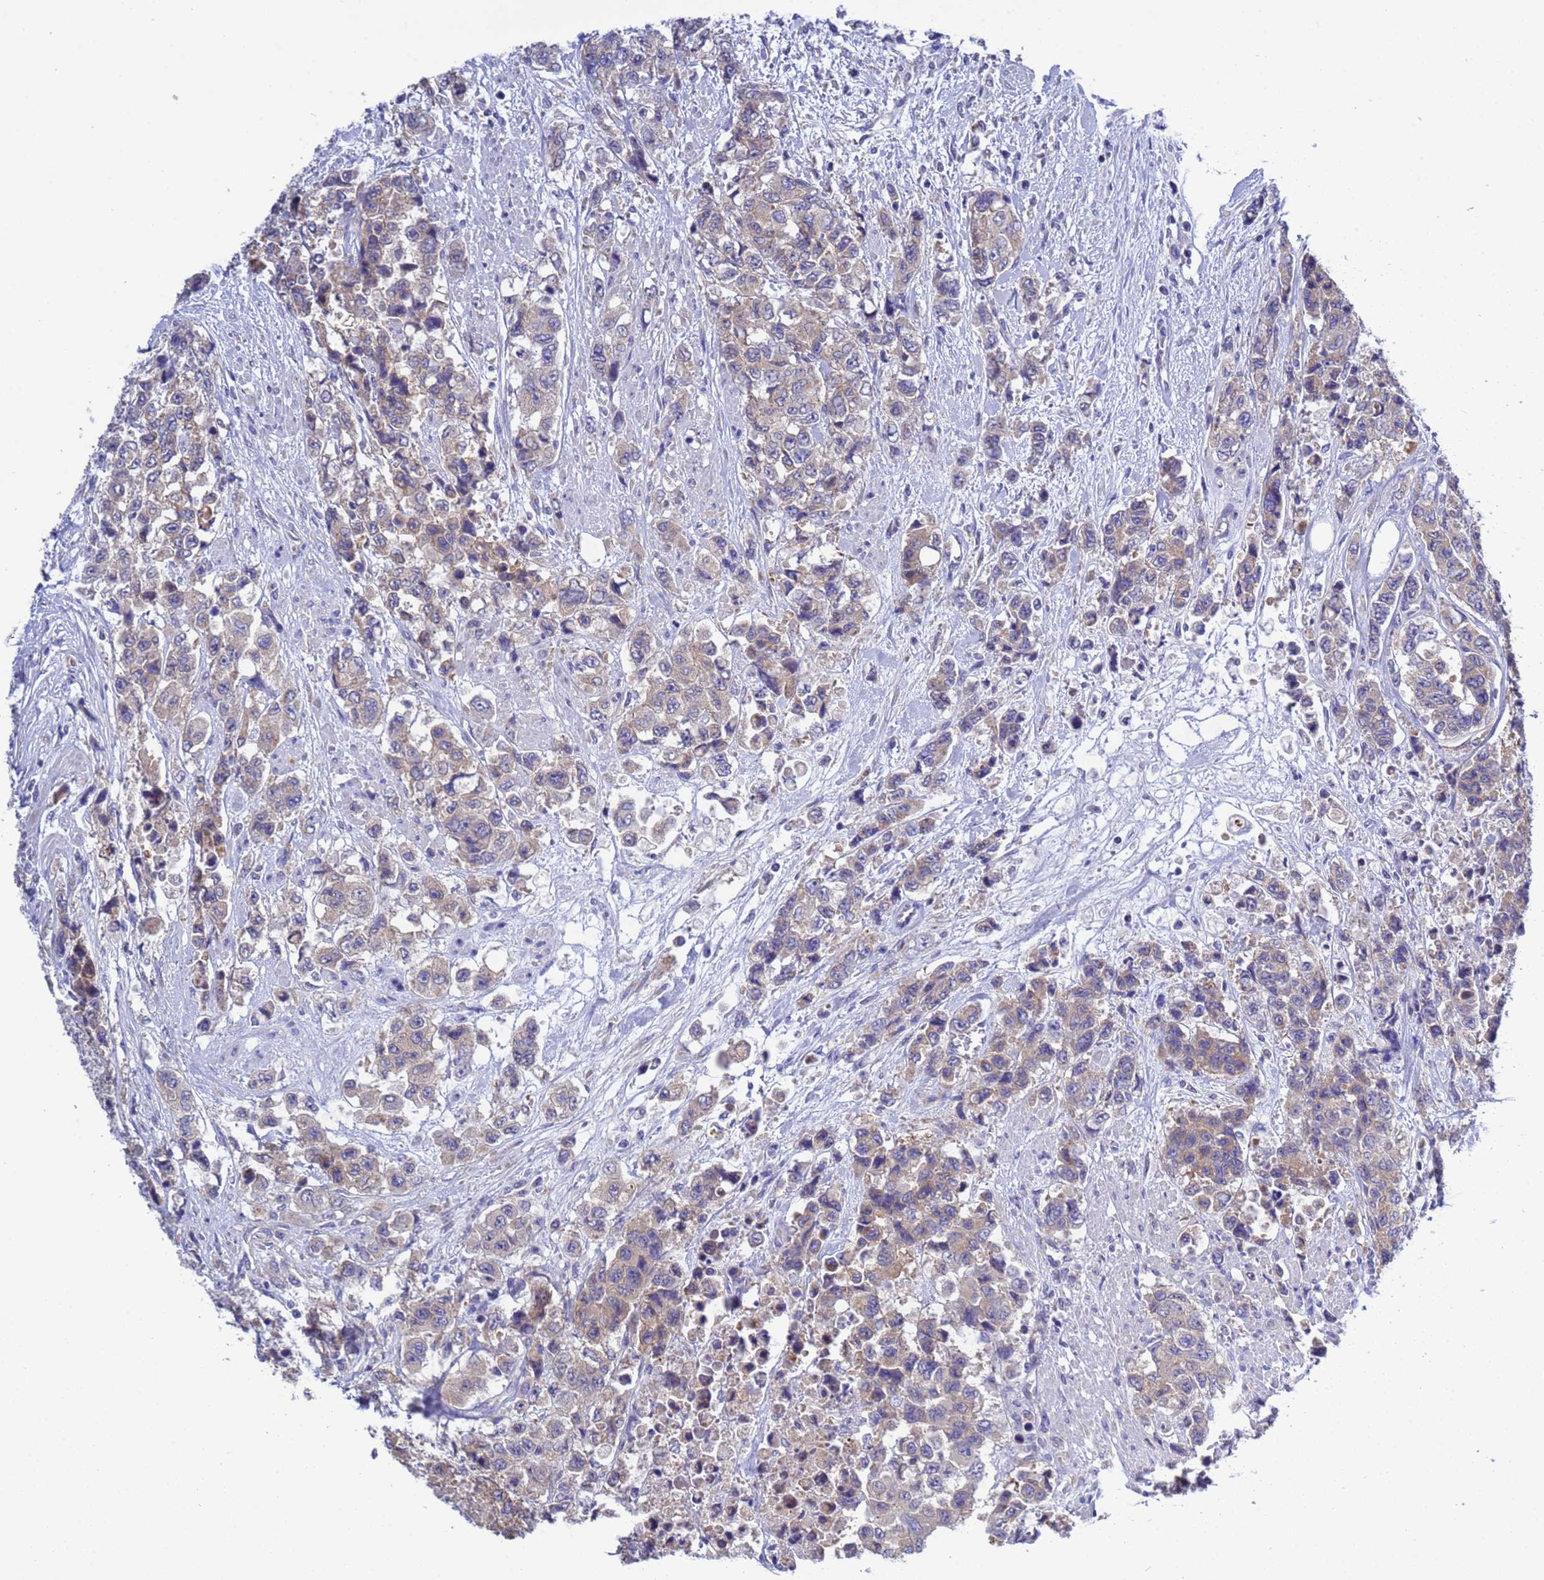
{"staining": {"intensity": "weak", "quantity": "25%-75%", "location": "cytoplasmic/membranous"}, "tissue": "urothelial cancer", "cell_type": "Tumor cells", "image_type": "cancer", "snomed": [{"axis": "morphology", "description": "Urothelial carcinoma, High grade"}, {"axis": "topography", "description": "Urinary bladder"}], "caption": "Immunohistochemistry staining of urothelial cancer, which shows low levels of weak cytoplasmic/membranous staining in about 25%-75% of tumor cells indicating weak cytoplasmic/membranous protein expression. The staining was performed using DAB (3,3'-diaminobenzidine) (brown) for protein detection and nuclei were counterstained in hematoxylin (blue).", "gene": "RC3H2", "patient": {"sex": "female", "age": 78}}